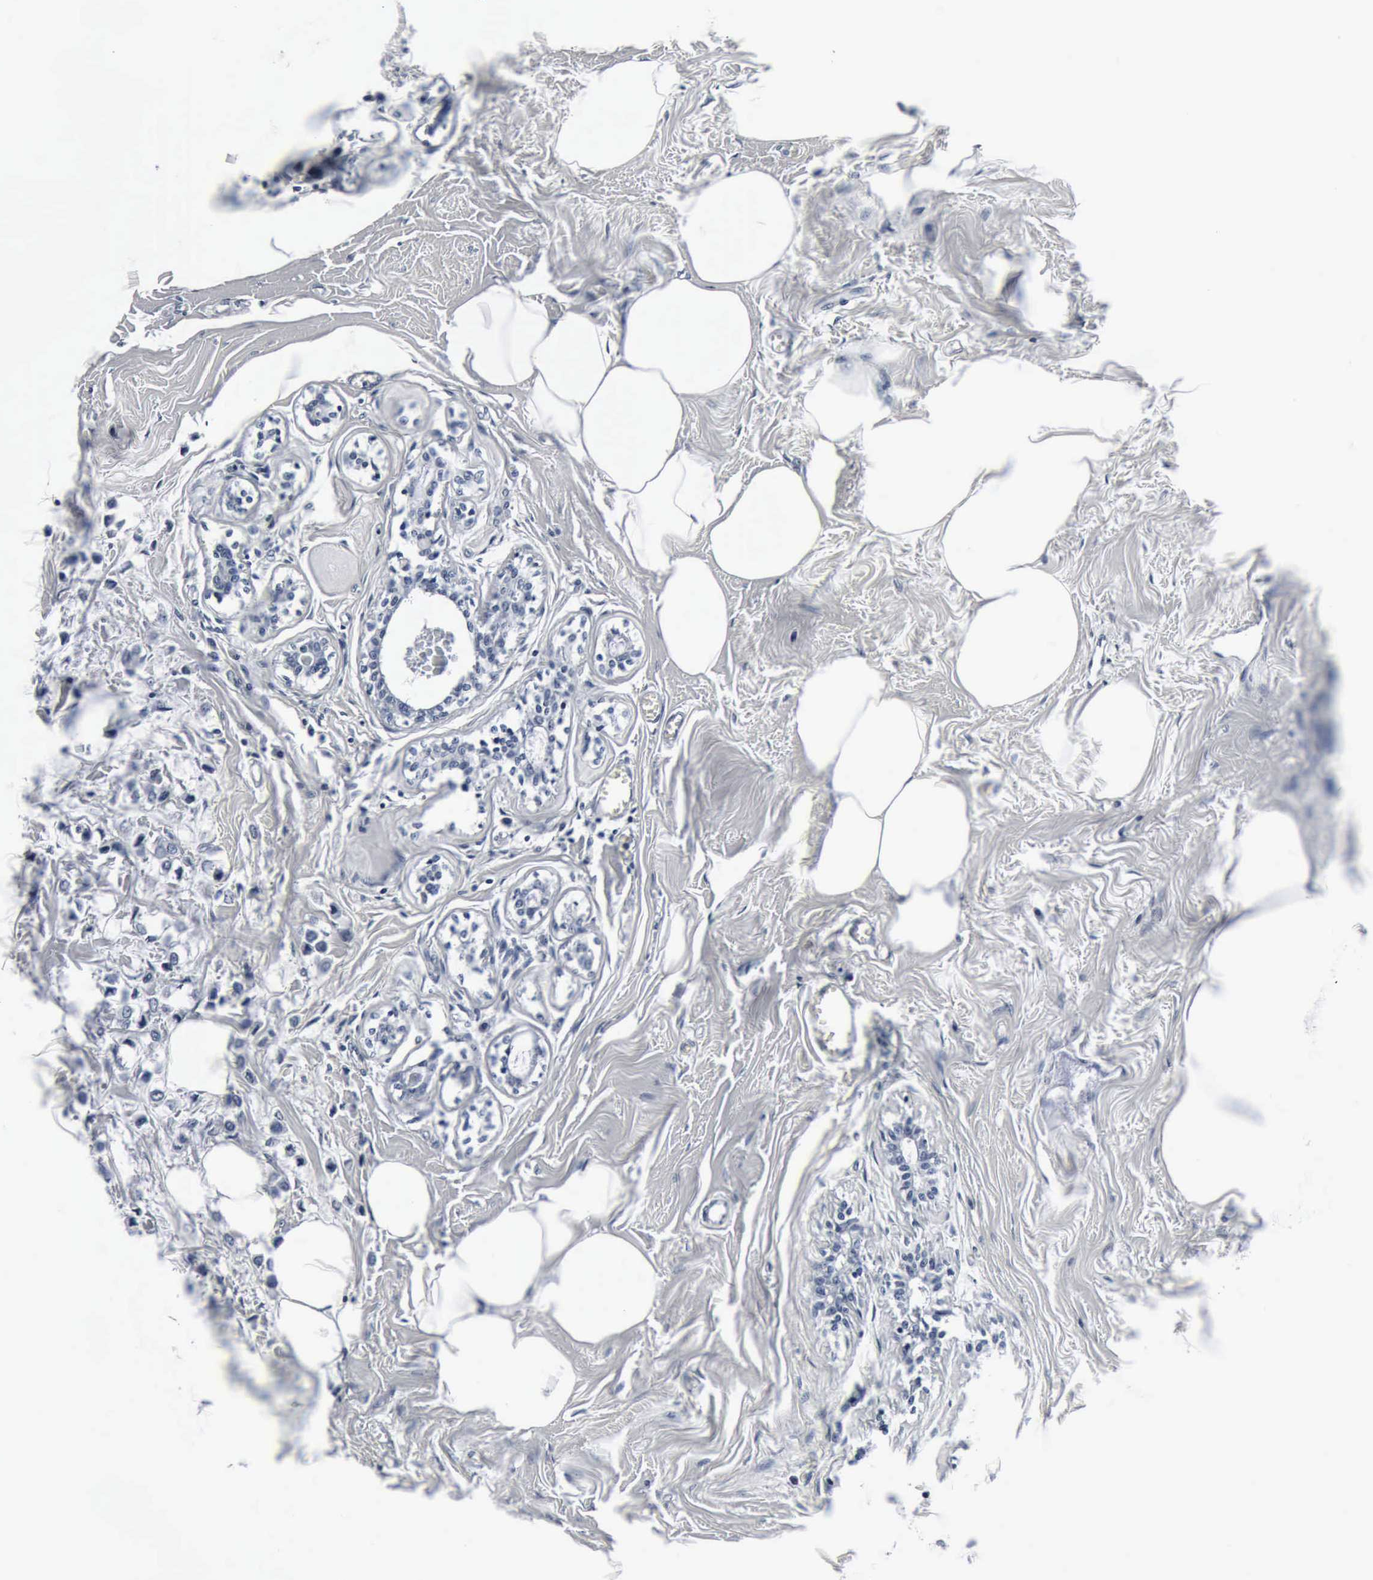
{"staining": {"intensity": "negative", "quantity": "none", "location": "none"}, "tissue": "breast cancer", "cell_type": "Tumor cells", "image_type": "cancer", "snomed": [{"axis": "morphology", "description": "Lobular carcinoma"}, {"axis": "topography", "description": "Breast"}], "caption": "DAB (3,3'-diaminobenzidine) immunohistochemical staining of human lobular carcinoma (breast) reveals no significant expression in tumor cells. (DAB (3,3'-diaminobenzidine) IHC, high magnification).", "gene": "SNAP25", "patient": {"sex": "female", "age": 51}}